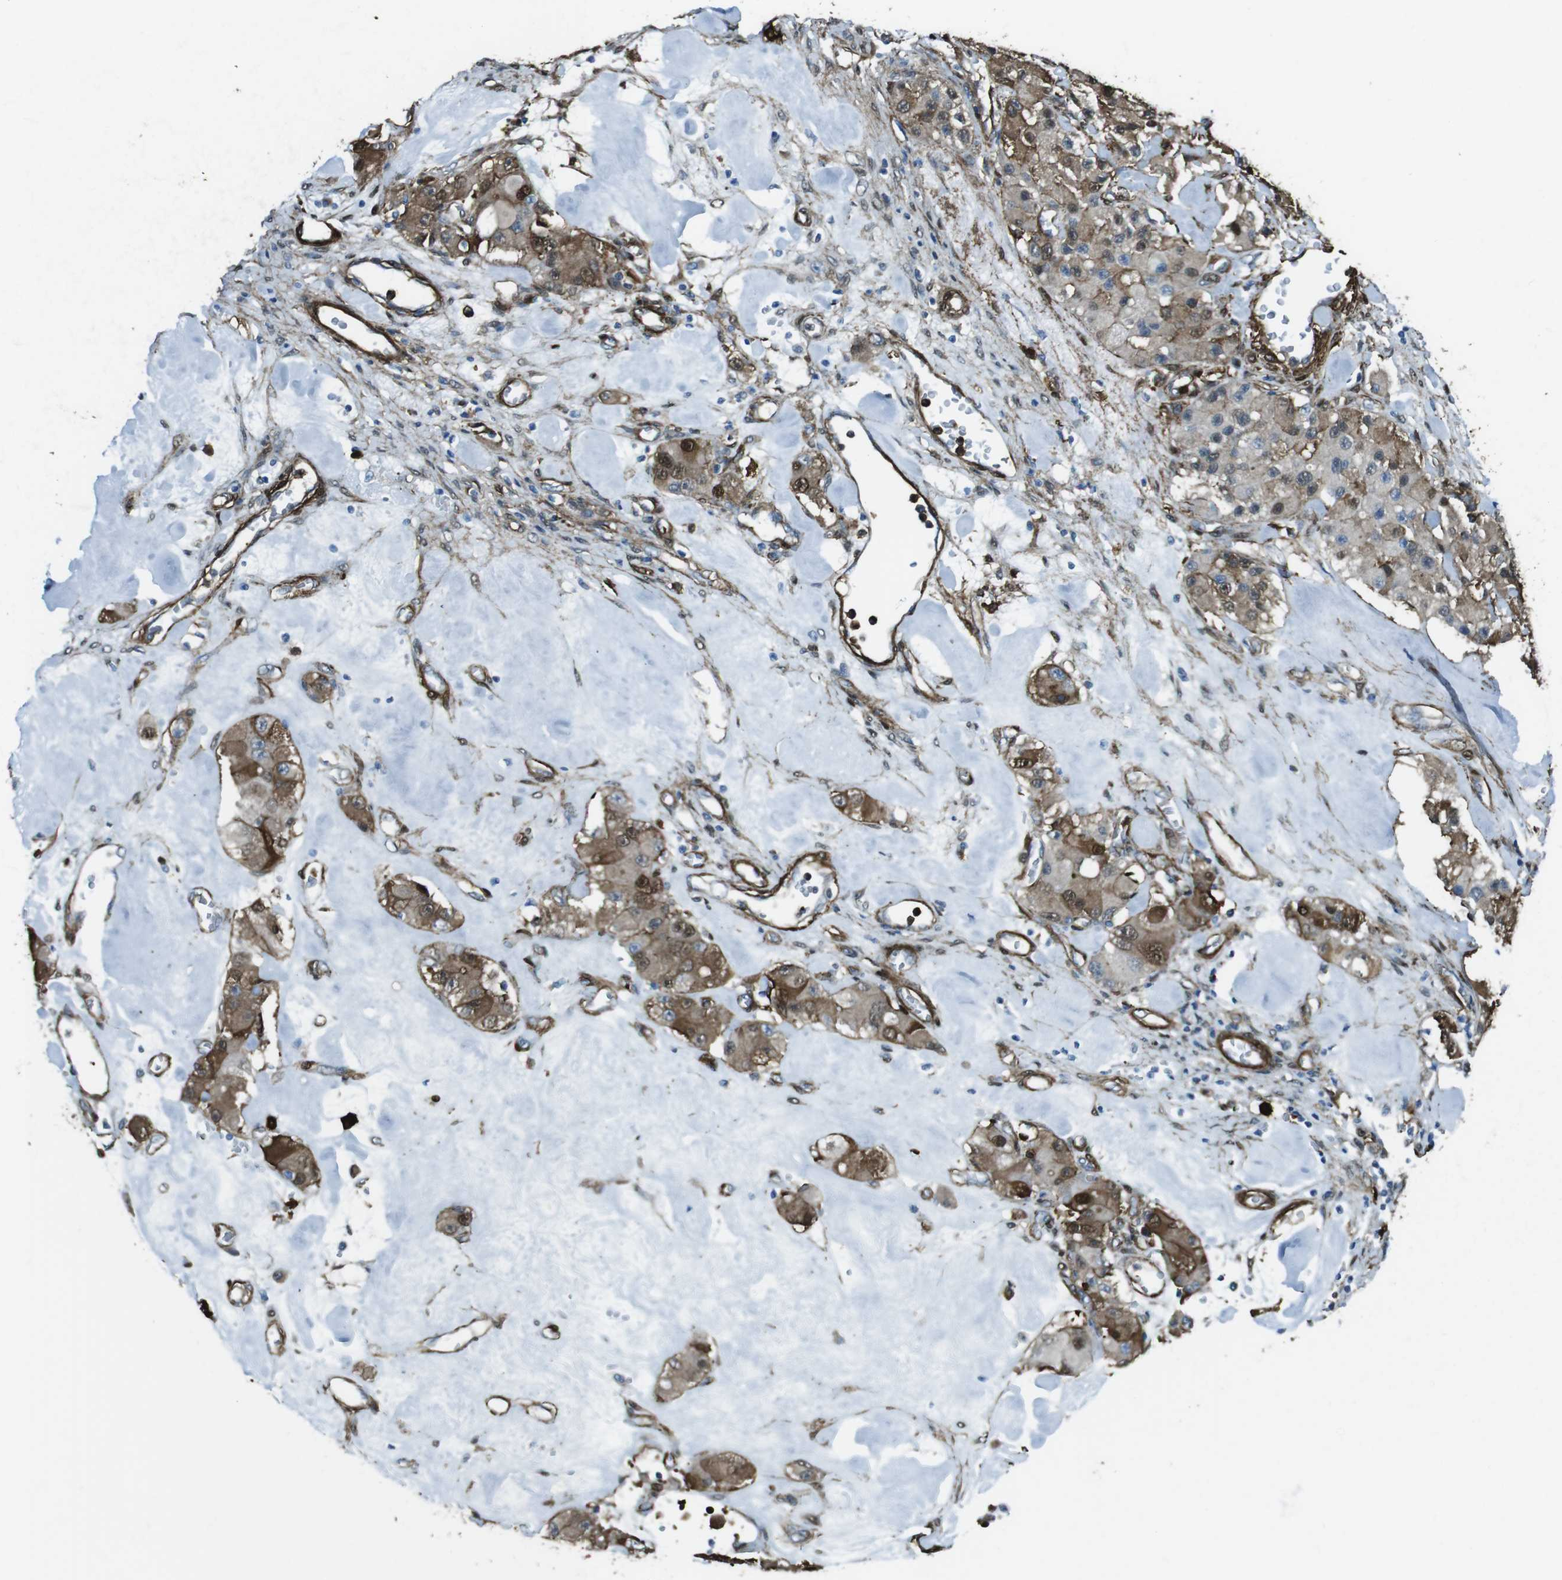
{"staining": {"intensity": "moderate", "quantity": ">75%", "location": "cytoplasmic/membranous,nuclear"}, "tissue": "carcinoid", "cell_type": "Tumor cells", "image_type": "cancer", "snomed": [{"axis": "morphology", "description": "Carcinoid, malignant, NOS"}, {"axis": "topography", "description": "Pancreas"}], "caption": "A photomicrograph of human carcinoid stained for a protein demonstrates moderate cytoplasmic/membranous and nuclear brown staining in tumor cells.", "gene": "SFT2D1", "patient": {"sex": "male", "age": 41}}